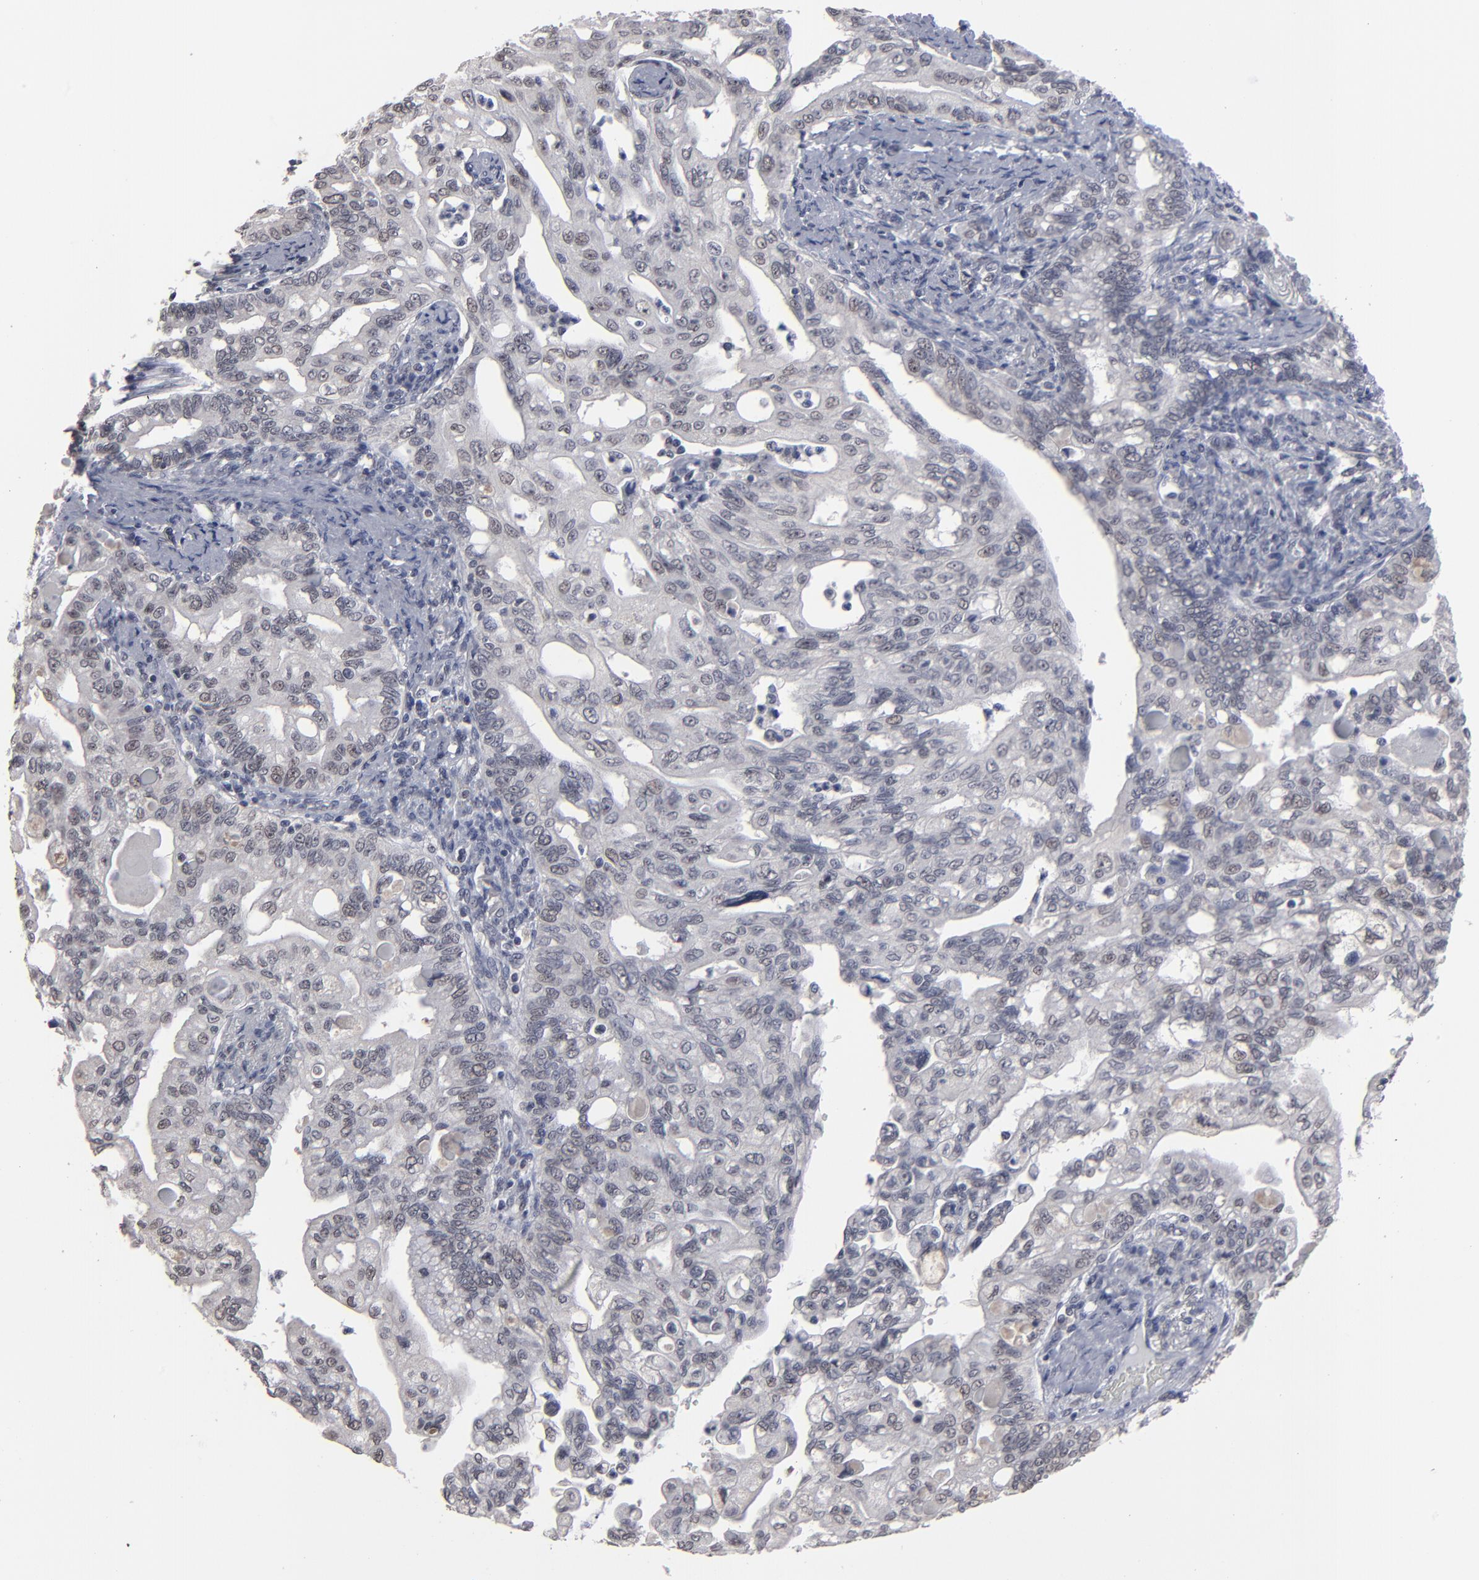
{"staining": {"intensity": "weak", "quantity": "<25%", "location": "nuclear"}, "tissue": "pancreatic cancer", "cell_type": "Tumor cells", "image_type": "cancer", "snomed": [{"axis": "morphology", "description": "Normal tissue, NOS"}, {"axis": "topography", "description": "Pancreas"}], "caption": "This is an immunohistochemistry (IHC) image of human pancreatic cancer. There is no positivity in tumor cells.", "gene": "SSRP1", "patient": {"sex": "male", "age": 42}}